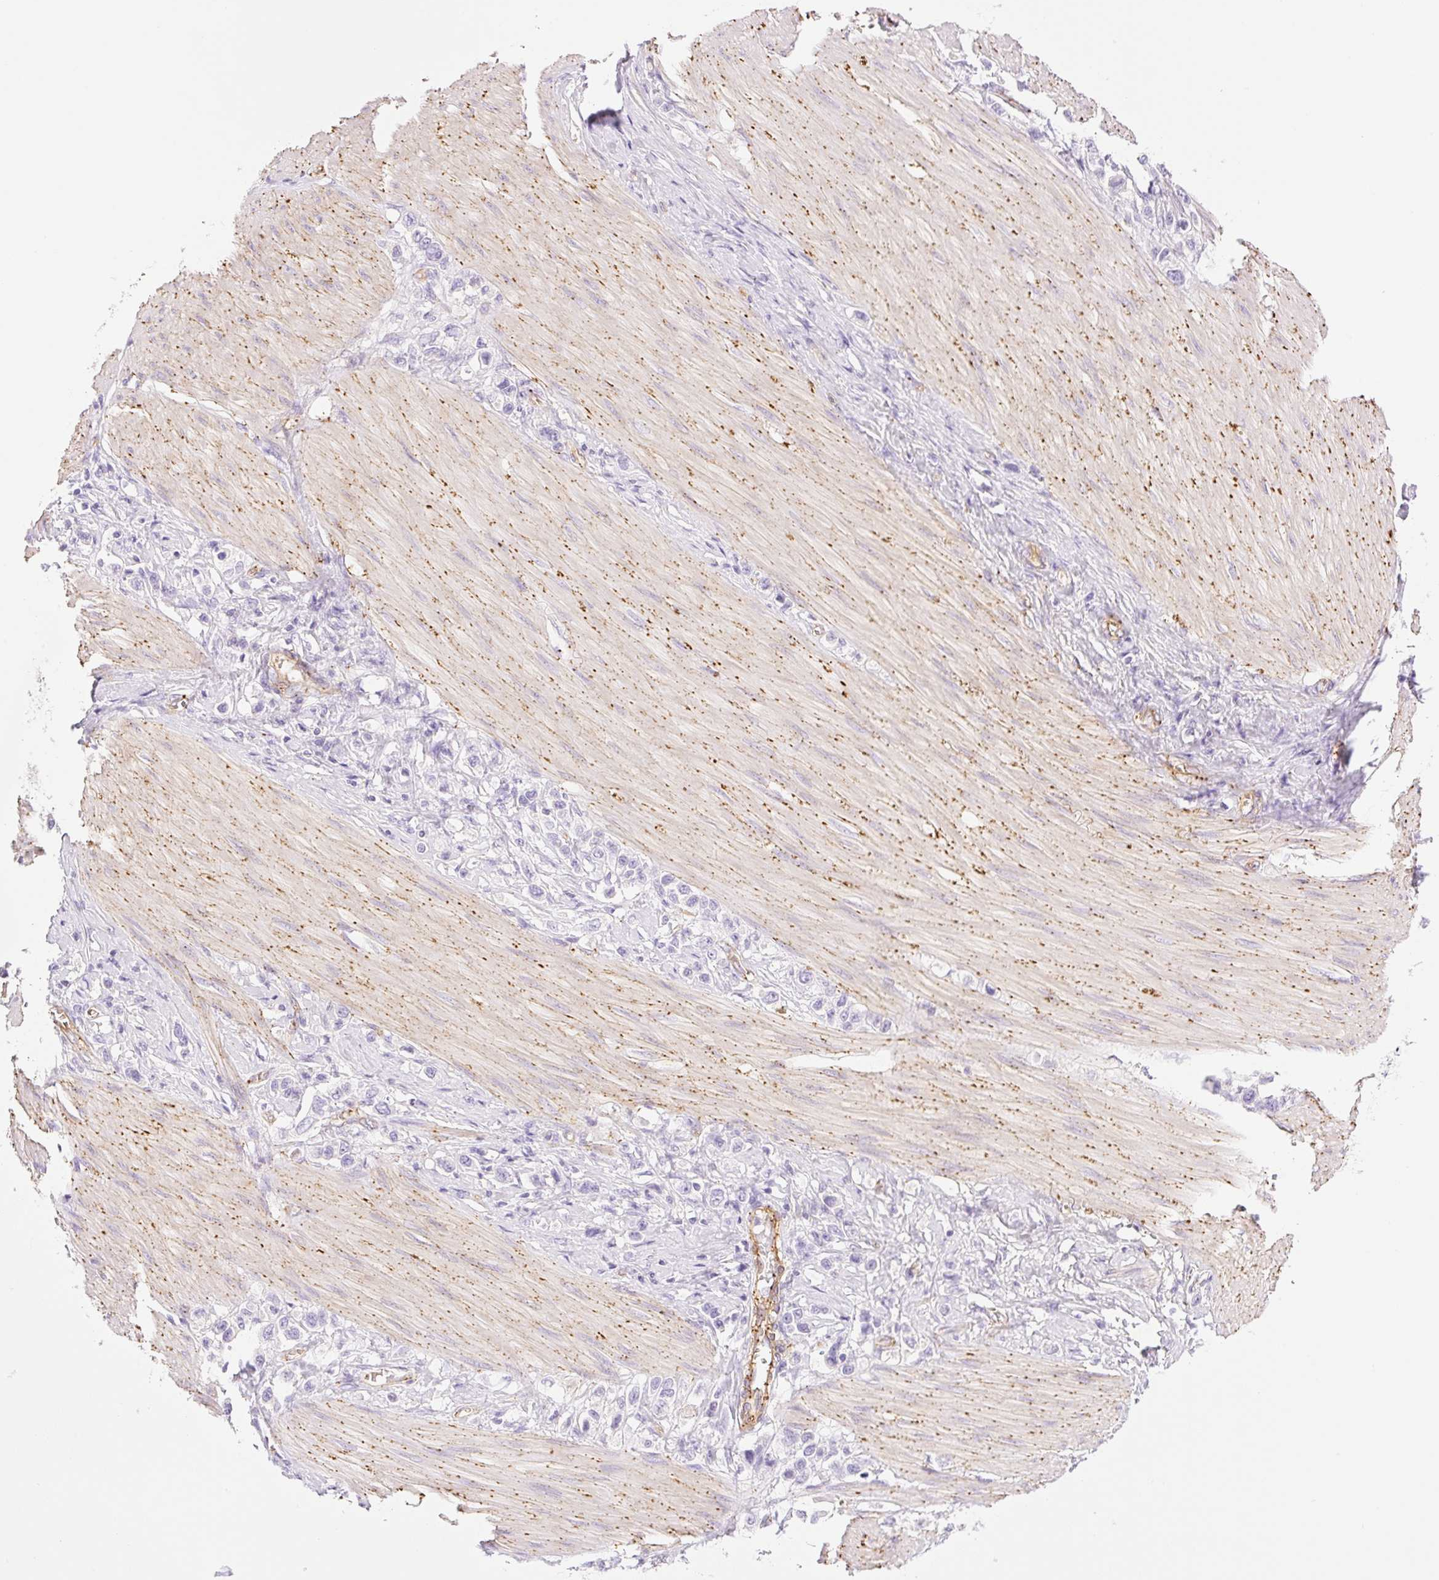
{"staining": {"intensity": "negative", "quantity": "none", "location": "none"}, "tissue": "stomach cancer", "cell_type": "Tumor cells", "image_type": "cancer", "snomed": [{"axis": "morphology", "description": "Adenocarcinoma, NOS"}, {"axis": "topography", "description": "Stomach"}], "caption": "A high-resolution micrograph shows immunohistochemistry (IHC) staining of stomach cancer (adenocarcinoma), which displays no significant positivity in tumor cells. Nuclei are stained in blue.", "gene": "EHD3", "patient": {"sex": "female", "age": 65}}